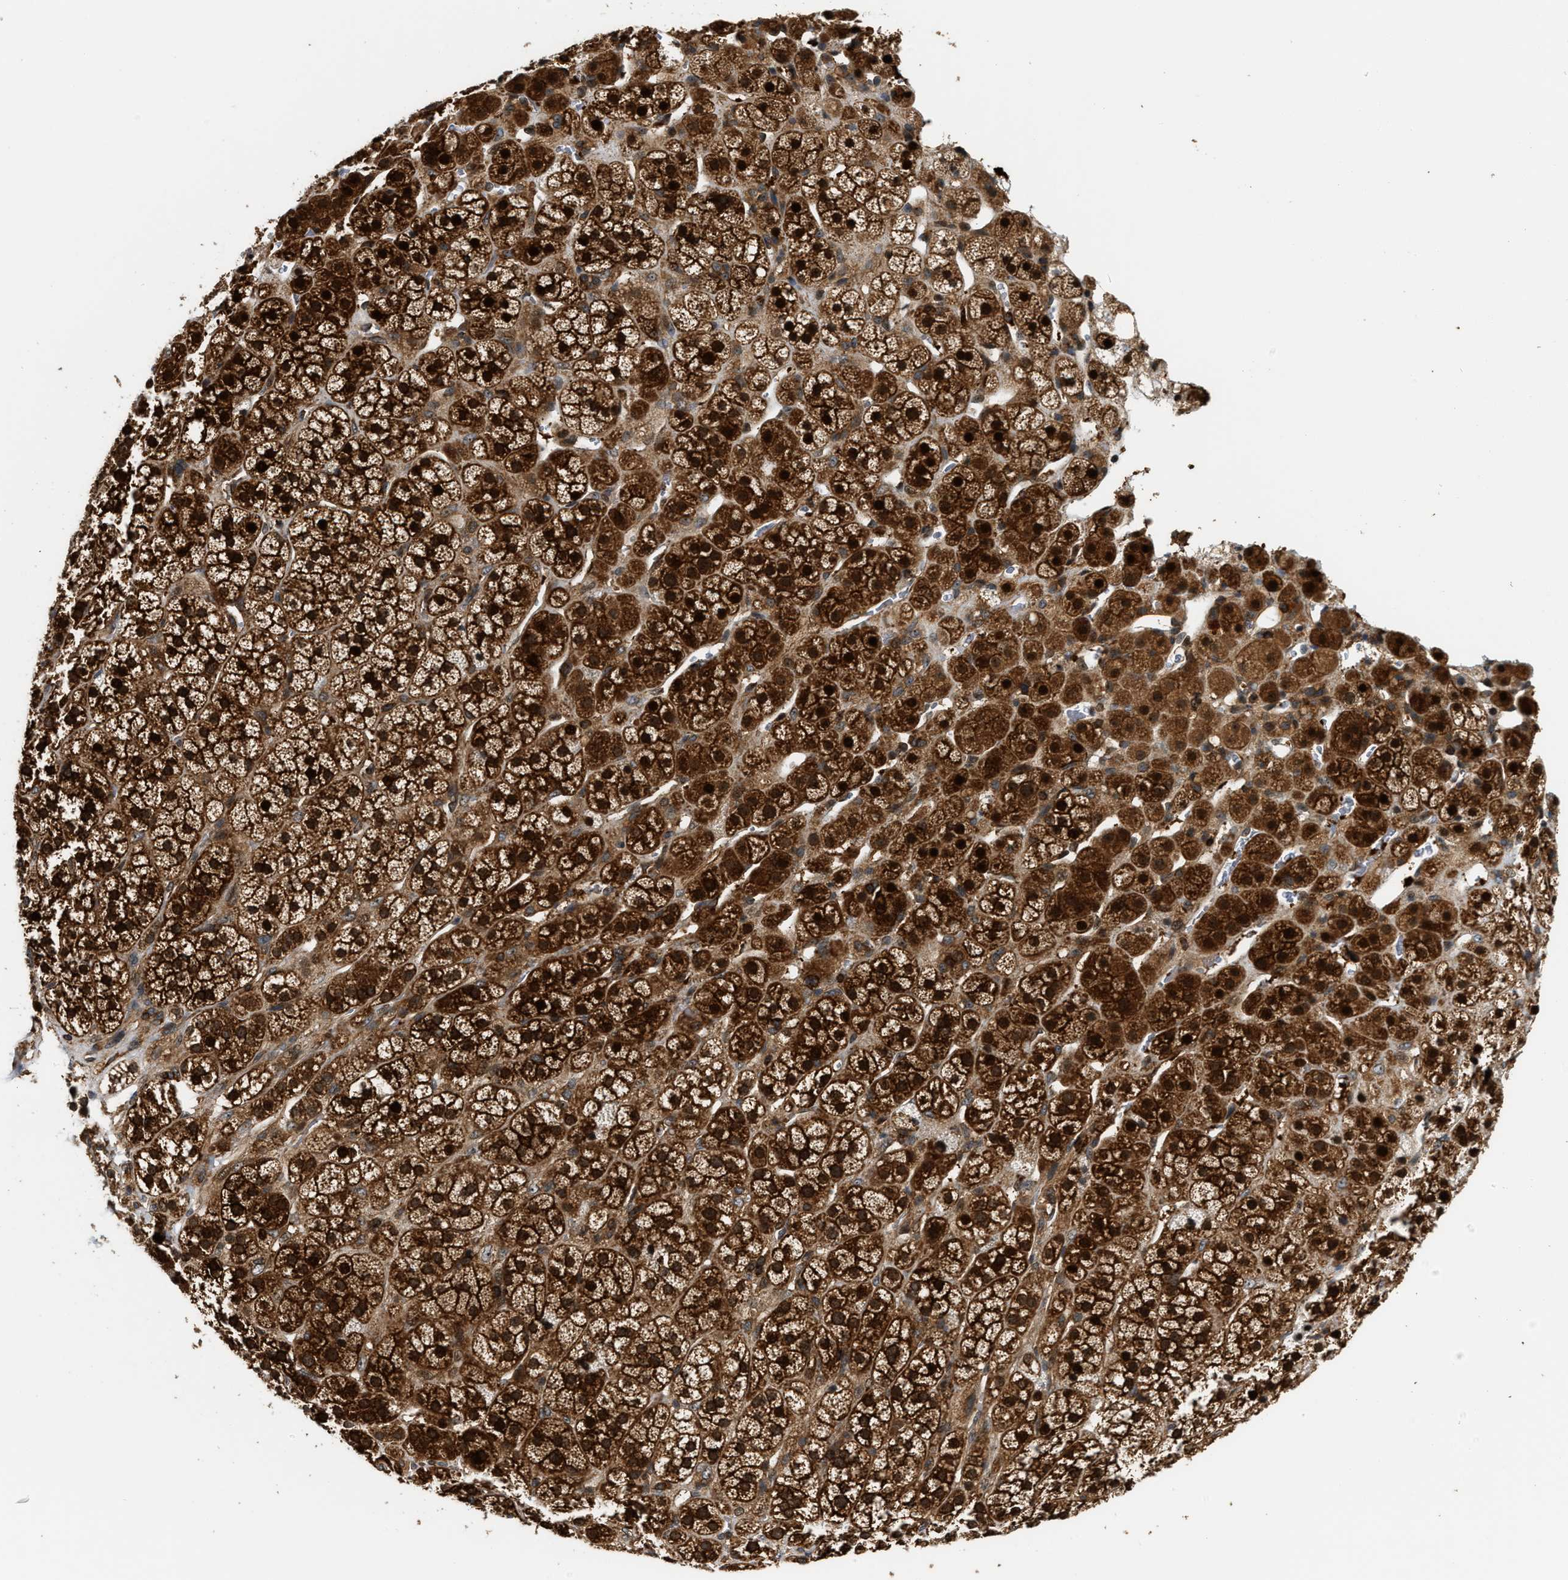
{"staining": {"intensity": "strong", "quantity": ">75%", "location": "cytoplasmic/membranous"}, "tissue": "adrenal gland", "cell_type": "Glandular cells", "image_type": "normal", "snomed": [{"axis": "morphology", "description": "Normal tissue, NOS"}, {"axis": "topography", "description": "Adrenal gland"}], "caption": "This histopathology image exhibits unremarkable adrenal gland stained with immunohistochemistry (IHC) to label a protein in brown. The cytoplasmic/membranous of glandular cells show strong positivity for the protein. Nuclei are counter-stained blue.", "gene": "SNX5", "patient": {"sex": "male", "age": 56}}